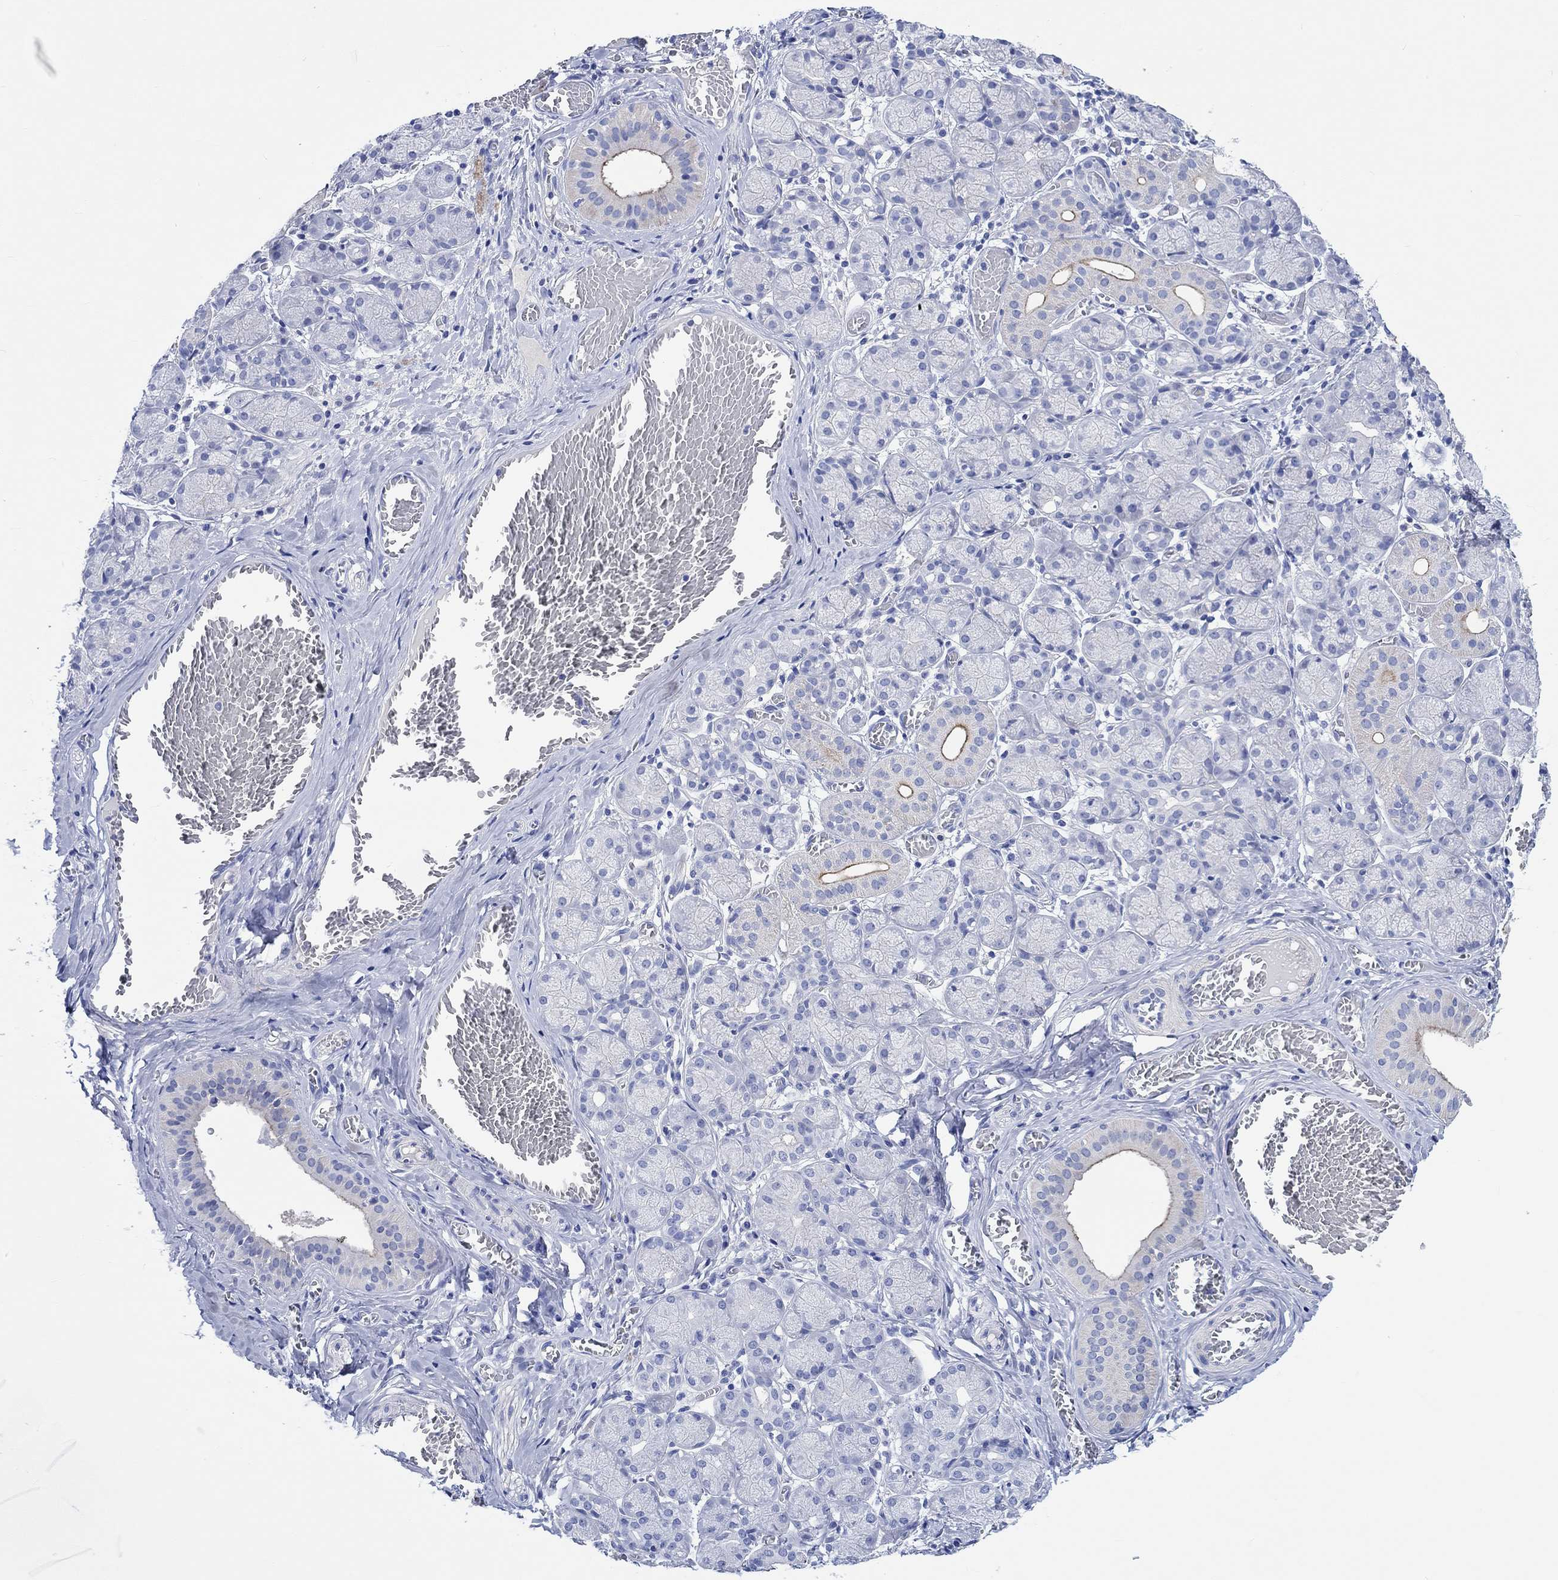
{"staining": {"intensity": "strong", "quantity": "<25%", "location": "cytoplasmic/membranous"}, "tissue": "salivary gland", "cell_type": "Glandular cells", "image_type": "normal", "snomed": [{"axis": "morphology", "description": "Normal tissue, NOS"}, {"axis": "topography", "description": "Salivary gland"}, {"axis": "topography", "description": "Peripheral nerve tissue"}], "caption": "Immunohistochemical staining of unremarkable salivary gland displays <25% levels of strong cytoplasmic/membranous protein staining in about <25% of glandular cells. Using DAB (brown) and hematoxylin (blue) stains, captured at high magnification using brightfield microscopy.", "gene": "SHISA4", "patient": {"sex": "female", "age": 24}}